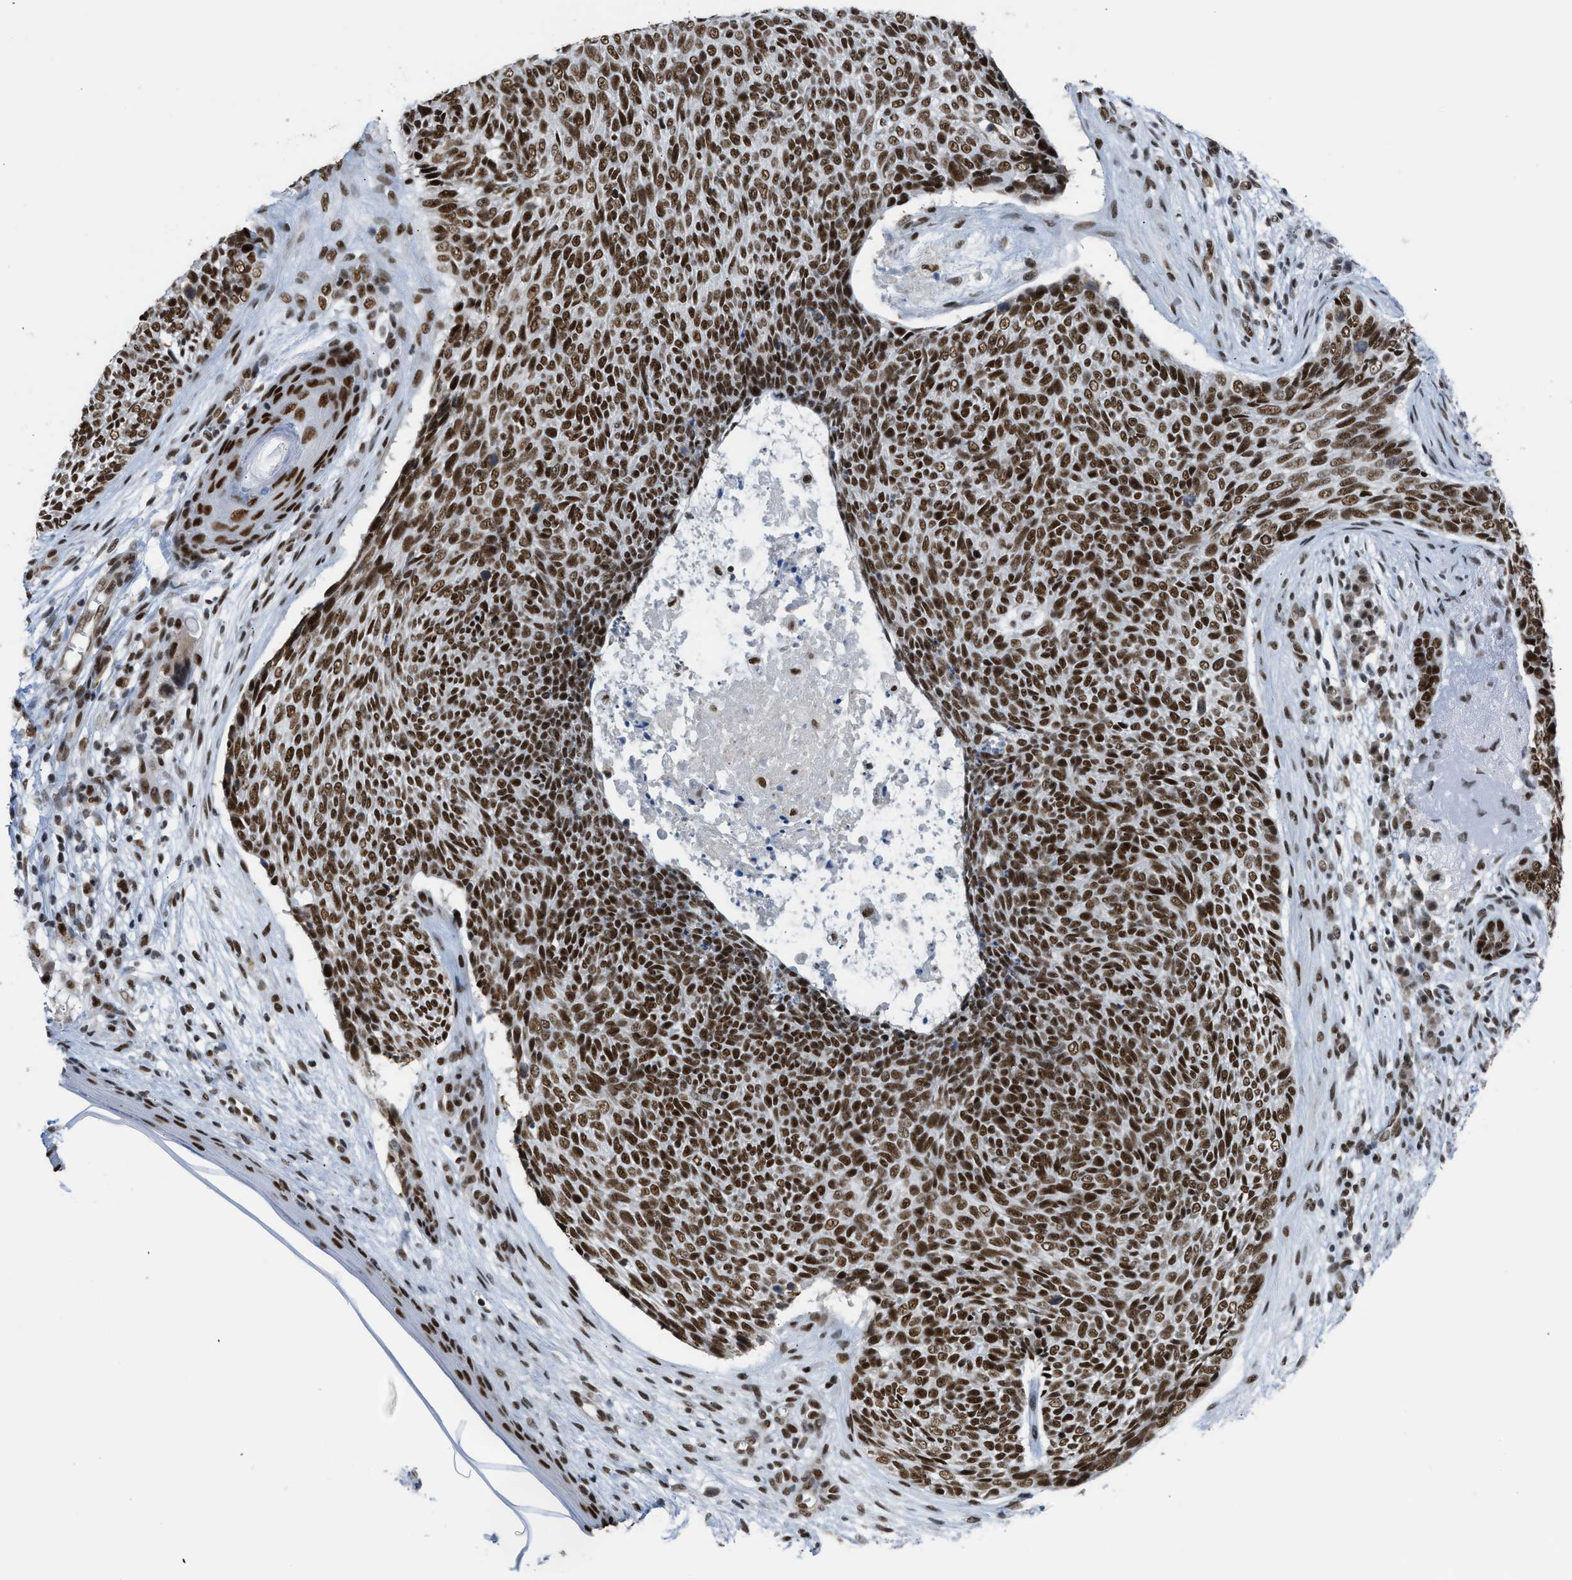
{"staining": {"intensity": "strong", "quantity": ">75%", "location": "nuclear"}, "tissue": "skin cancer", "cell_type": "Tumor cells", "image_type": "cancer", "snomed": [{"axis": "morphology", "description": "Basal cell carcinoma"}, {"axis": "topography", "description": "Skin"}], "caption": "DAB (3,3'-diaminobenzidine) immunohistochemical staining of skin basal cell carcinoma reveals strong nuclear protein positivity in about >75% of tumor cells. The protein of interest is shown in brown color, while the nuclei are stained blue.", "gene": "SCAF4", "patient": {"sex": "female", "age": 84}}